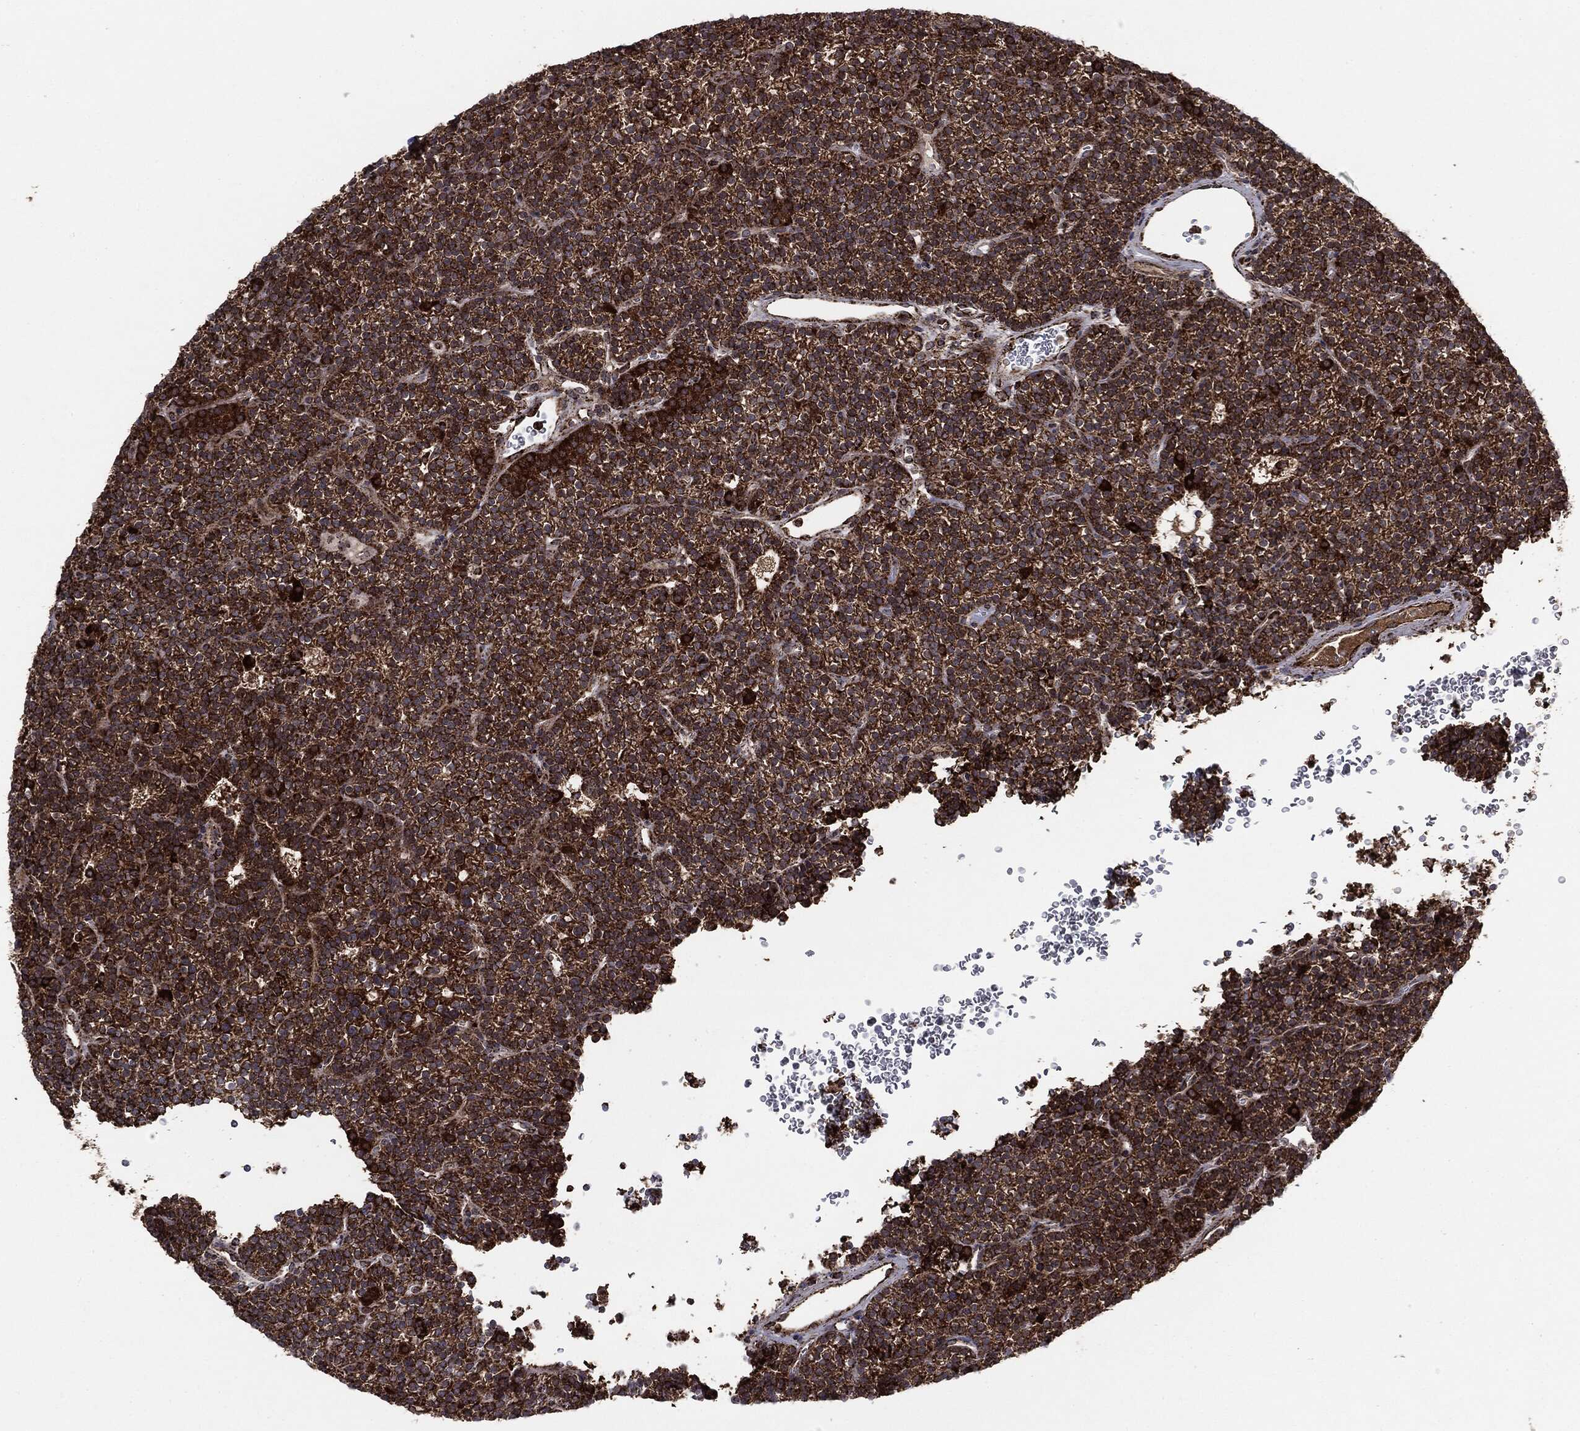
{"staining": {"intensity": "moderate", "quantity": ">75%", "location": "cytoplasmic/membranous"}, "tissue": "parathyroid gland", "cell_type": "Glandular cells", "image_type": "normal", "snomed": [{"axis": "morphology", "description": "Normal tissue, NOS"}, {"axis": "topography", "description": "Parathyroid gland"}], "caption": "Moderate cytoplasmic/membranous expression is present in about >75% of glandular cells in unremarkable parathyroid gland. (DAB IHC, brown staining for protein, blue staining for nuclei).", "gene": "MAP2K1", "patient": {"sex": "female", "age": 42}}